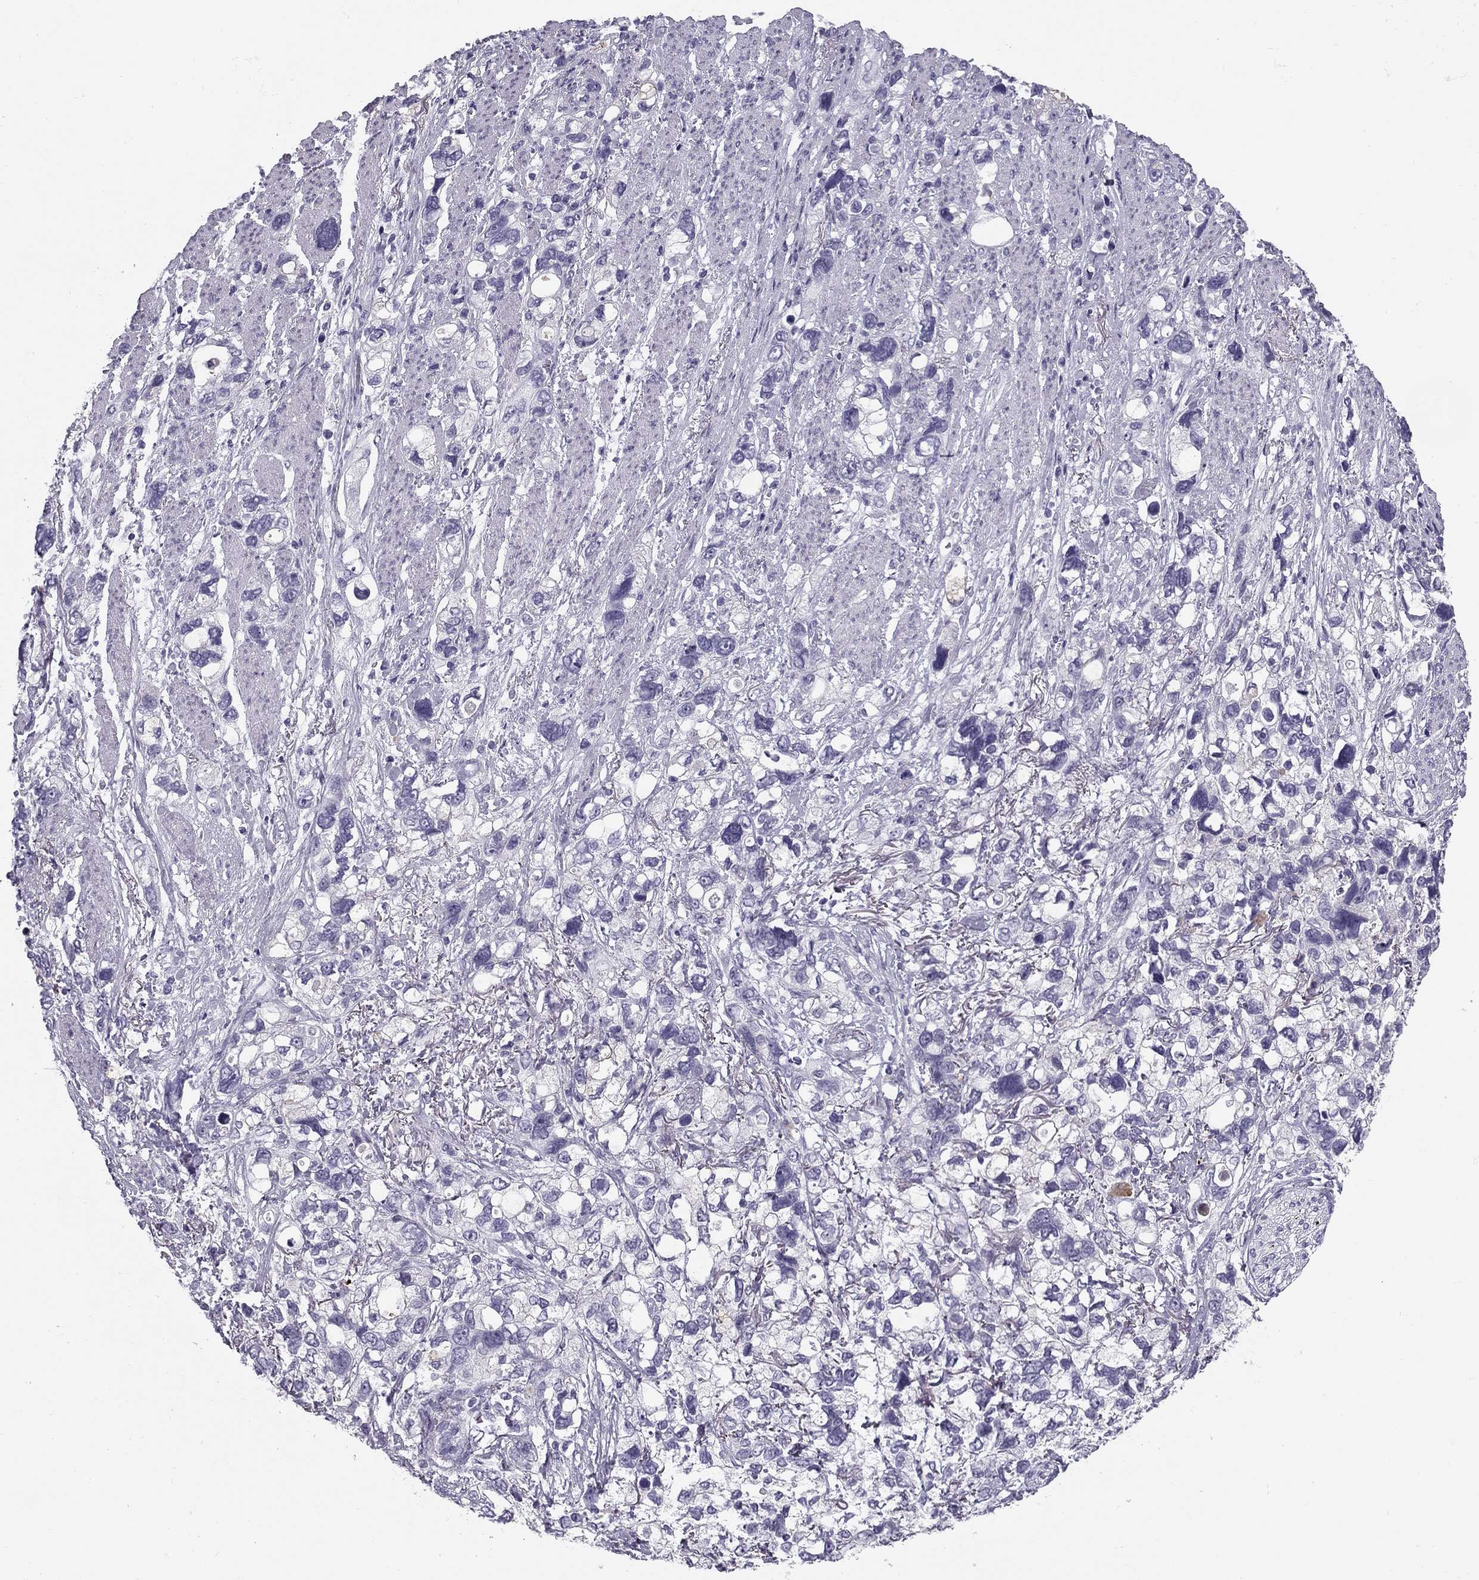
{"staining": {"intensity": "negative", "quantity": "none", "location": "none"}, "tissue": "stomach cancer", "cell_type": "Tumor cells", "image_type": "cancer", "snomed": [{"axis": "morphology", "description": "Adenocarcinoma, NOS"}, {"axis": "topography", "description": "Stomach, upper"}], "caption": "Immunohistochemistry (IHC) photomicrograph of adenocarcinoma (stomach) stained for a protein (brown), which displays no expression in tumor cells.", "gene": "MC5R", "patient": {"sex": "female", "age": 81}}